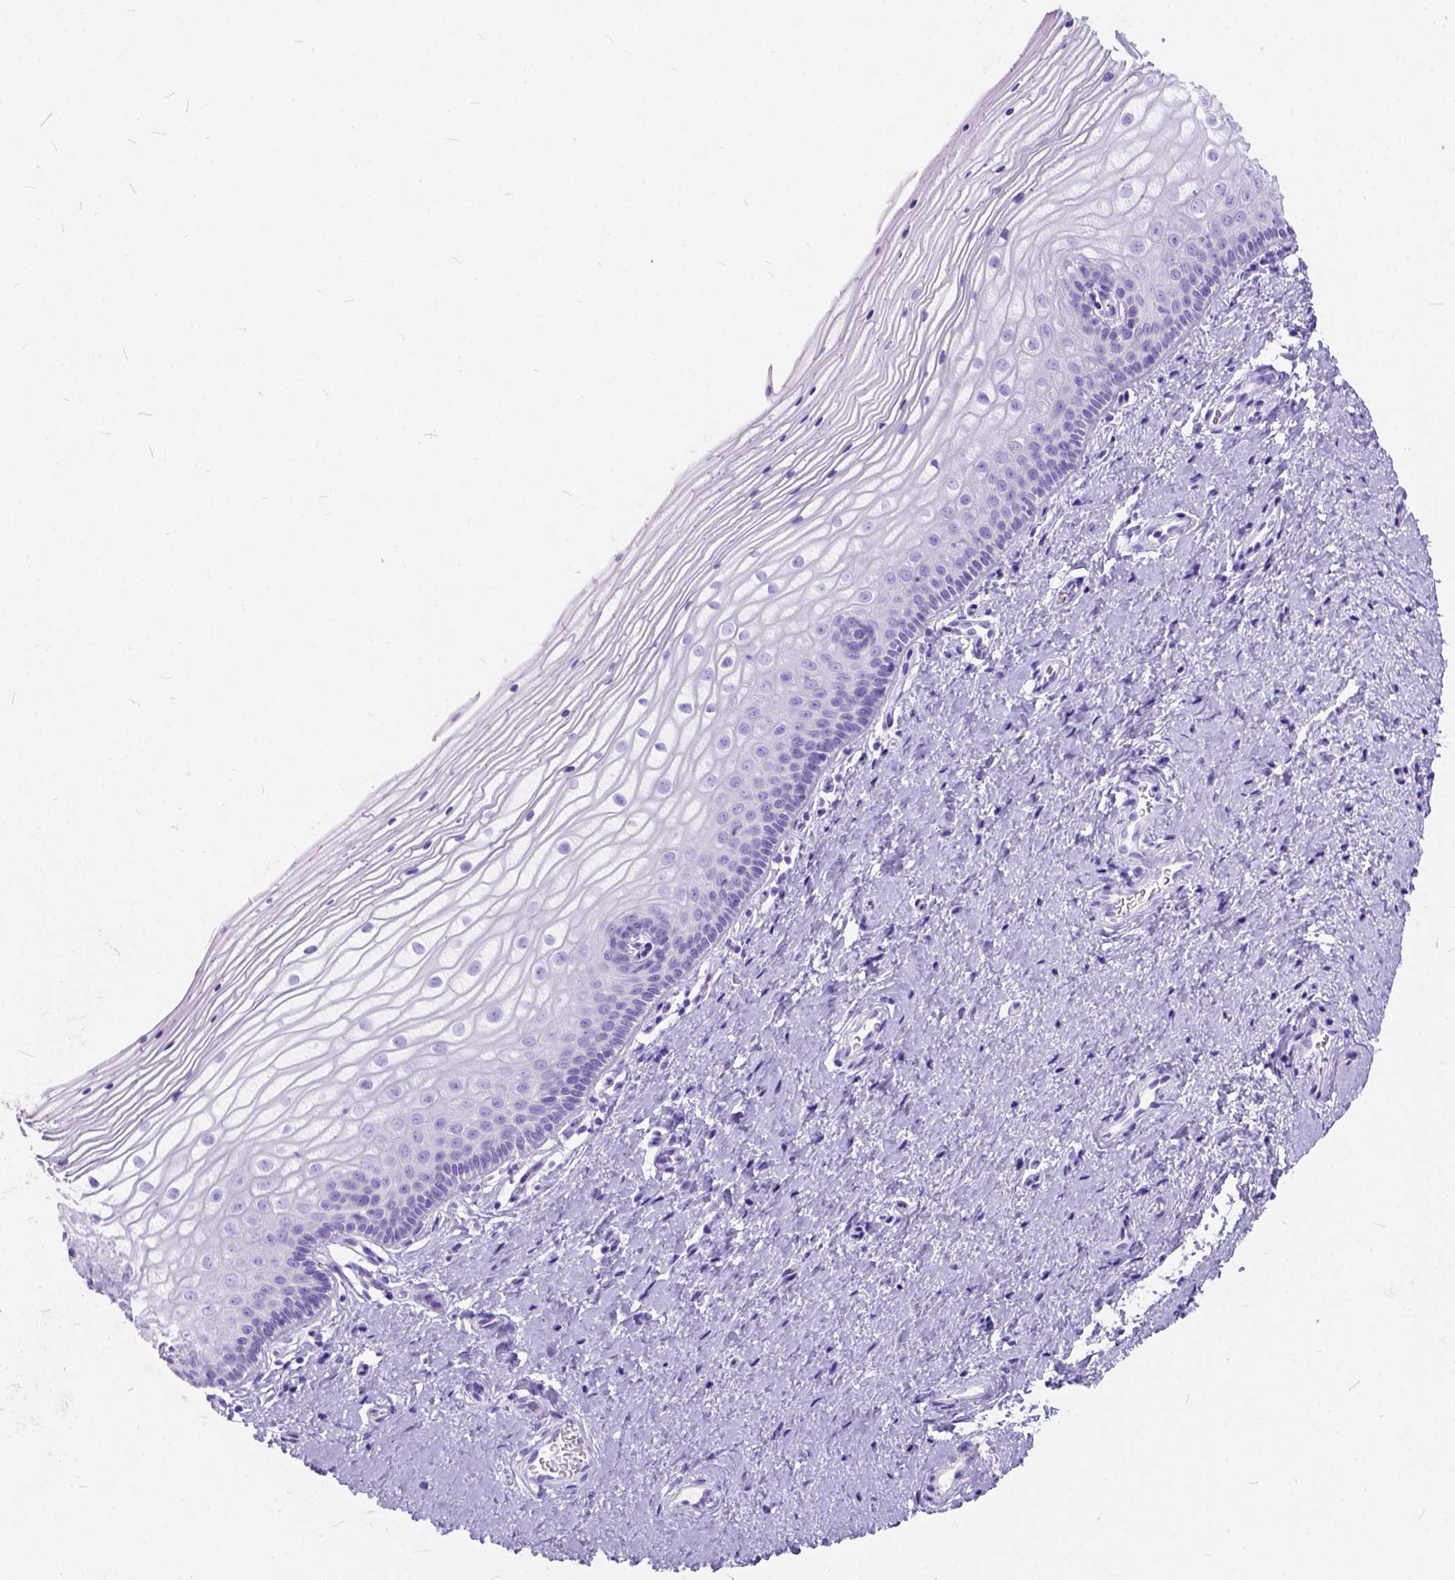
{"staining": {"intensity": "negative", "quantity": "none", "location": "none"}, "tissue": "vagina", "cell_type": "Squamous epithelial cells", "image_type": "normal", "snomed": [{"axis": "morphology", "description": "Normal tissue, NOS"}, {"axis": "topography", "description": "Vagina"}], "caption": "Protein analysis of normal vagina demonstrates no significant staining in squamous epithelial cells. (Brightfield microscopy of DAB IHC at high magnification).", "gene": "C1QTNF3", "patient": {"sex": "female", "age": 39}}